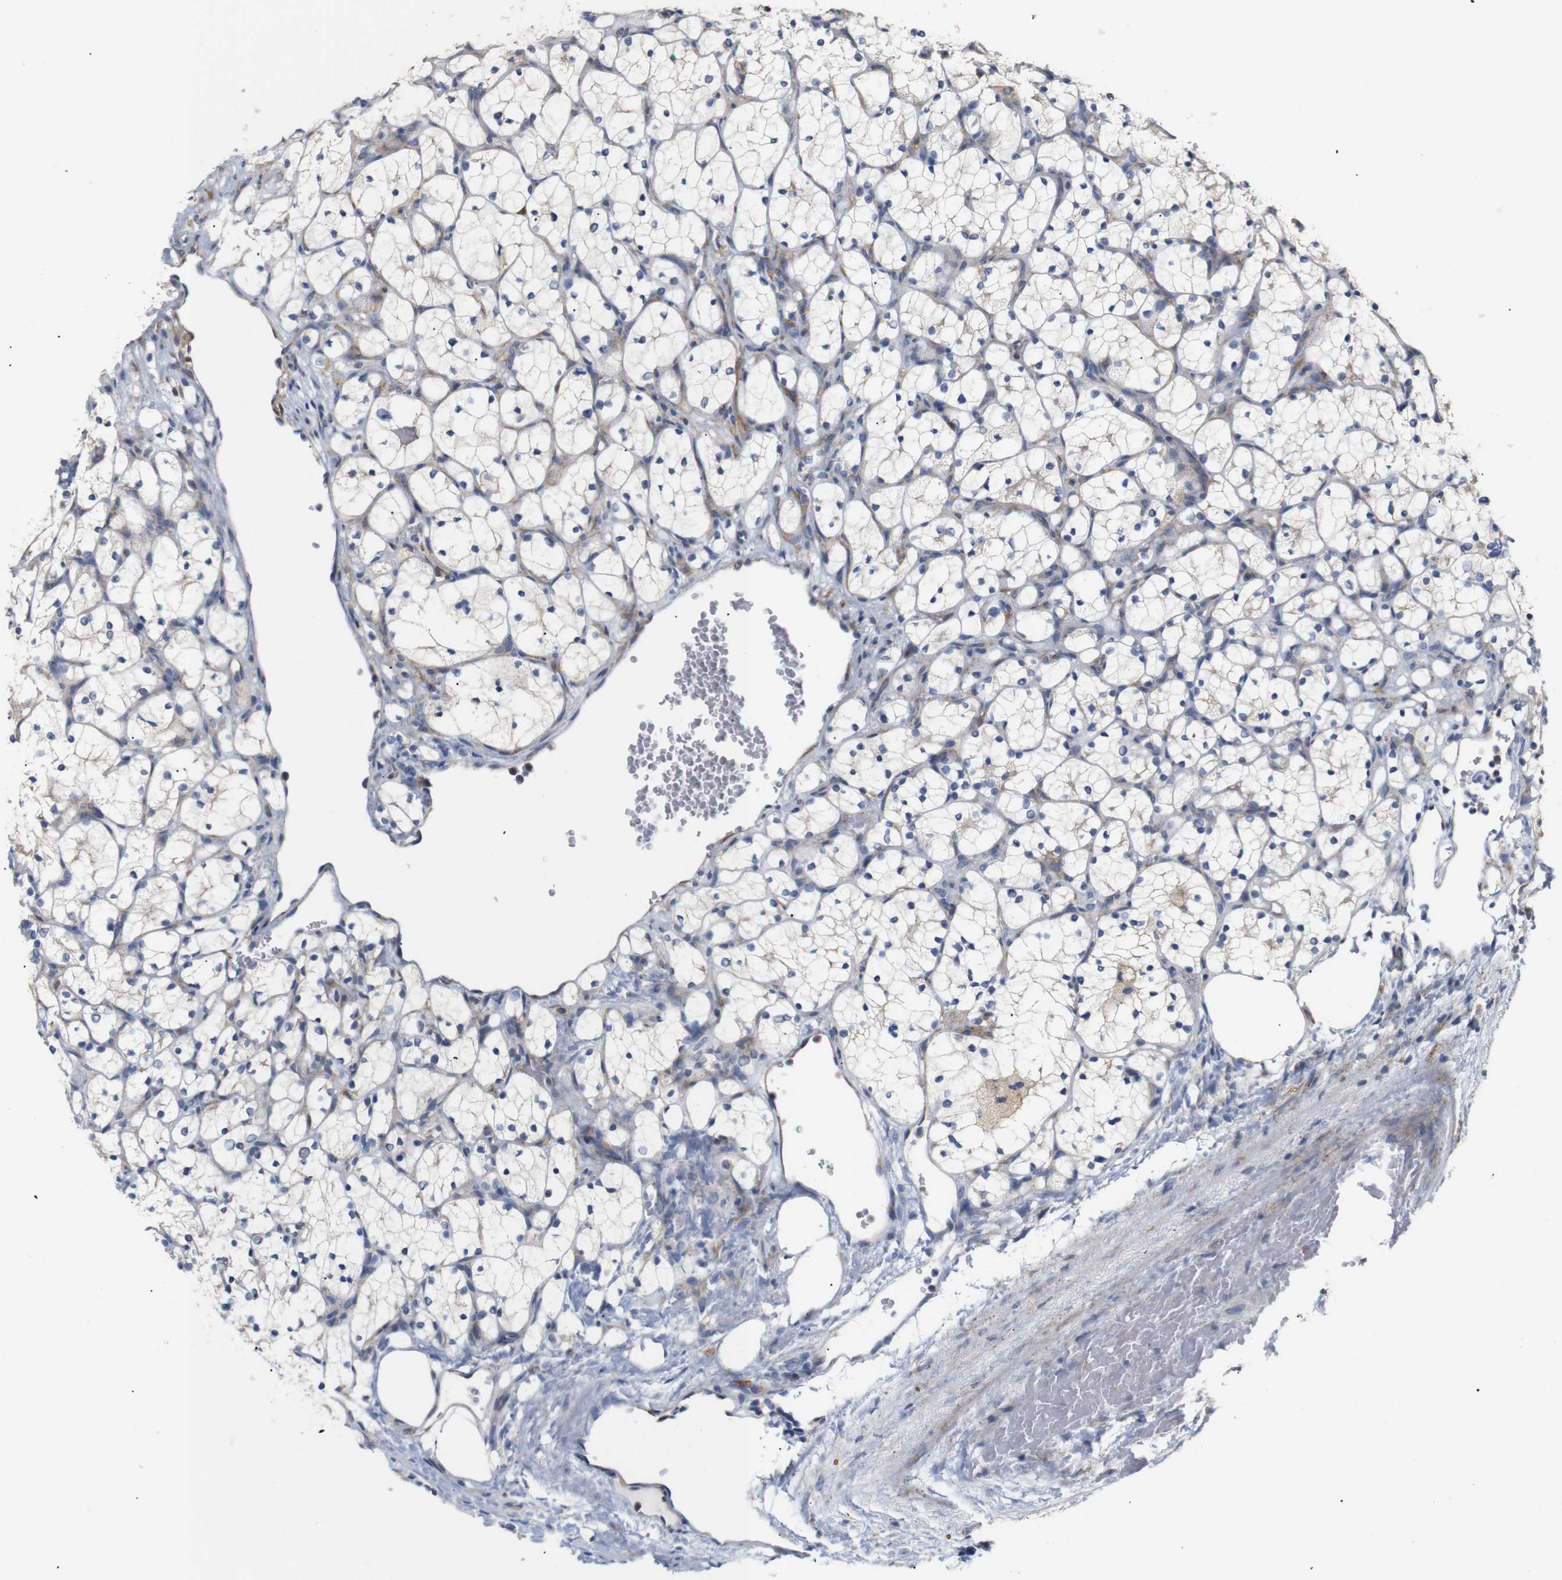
{"staining": {"intensity": "negative", "quantity": "none", "location": "none"}, "tissue": "renal cancer", "cell_type": "Tumor cells", "image_type": "cancer", "snomed": [{"axis": "morphology", "description": "Adenocarcinoma, NOS"}, {"axis": "topography", "description": "Kidney"}], "caption": "Renal adenocarcinoma was stained to show a protein in brown. There is no significant staining in tumor cells.", "gene": "TRIM5", "patient": {"sex": "female", "age": 69}}